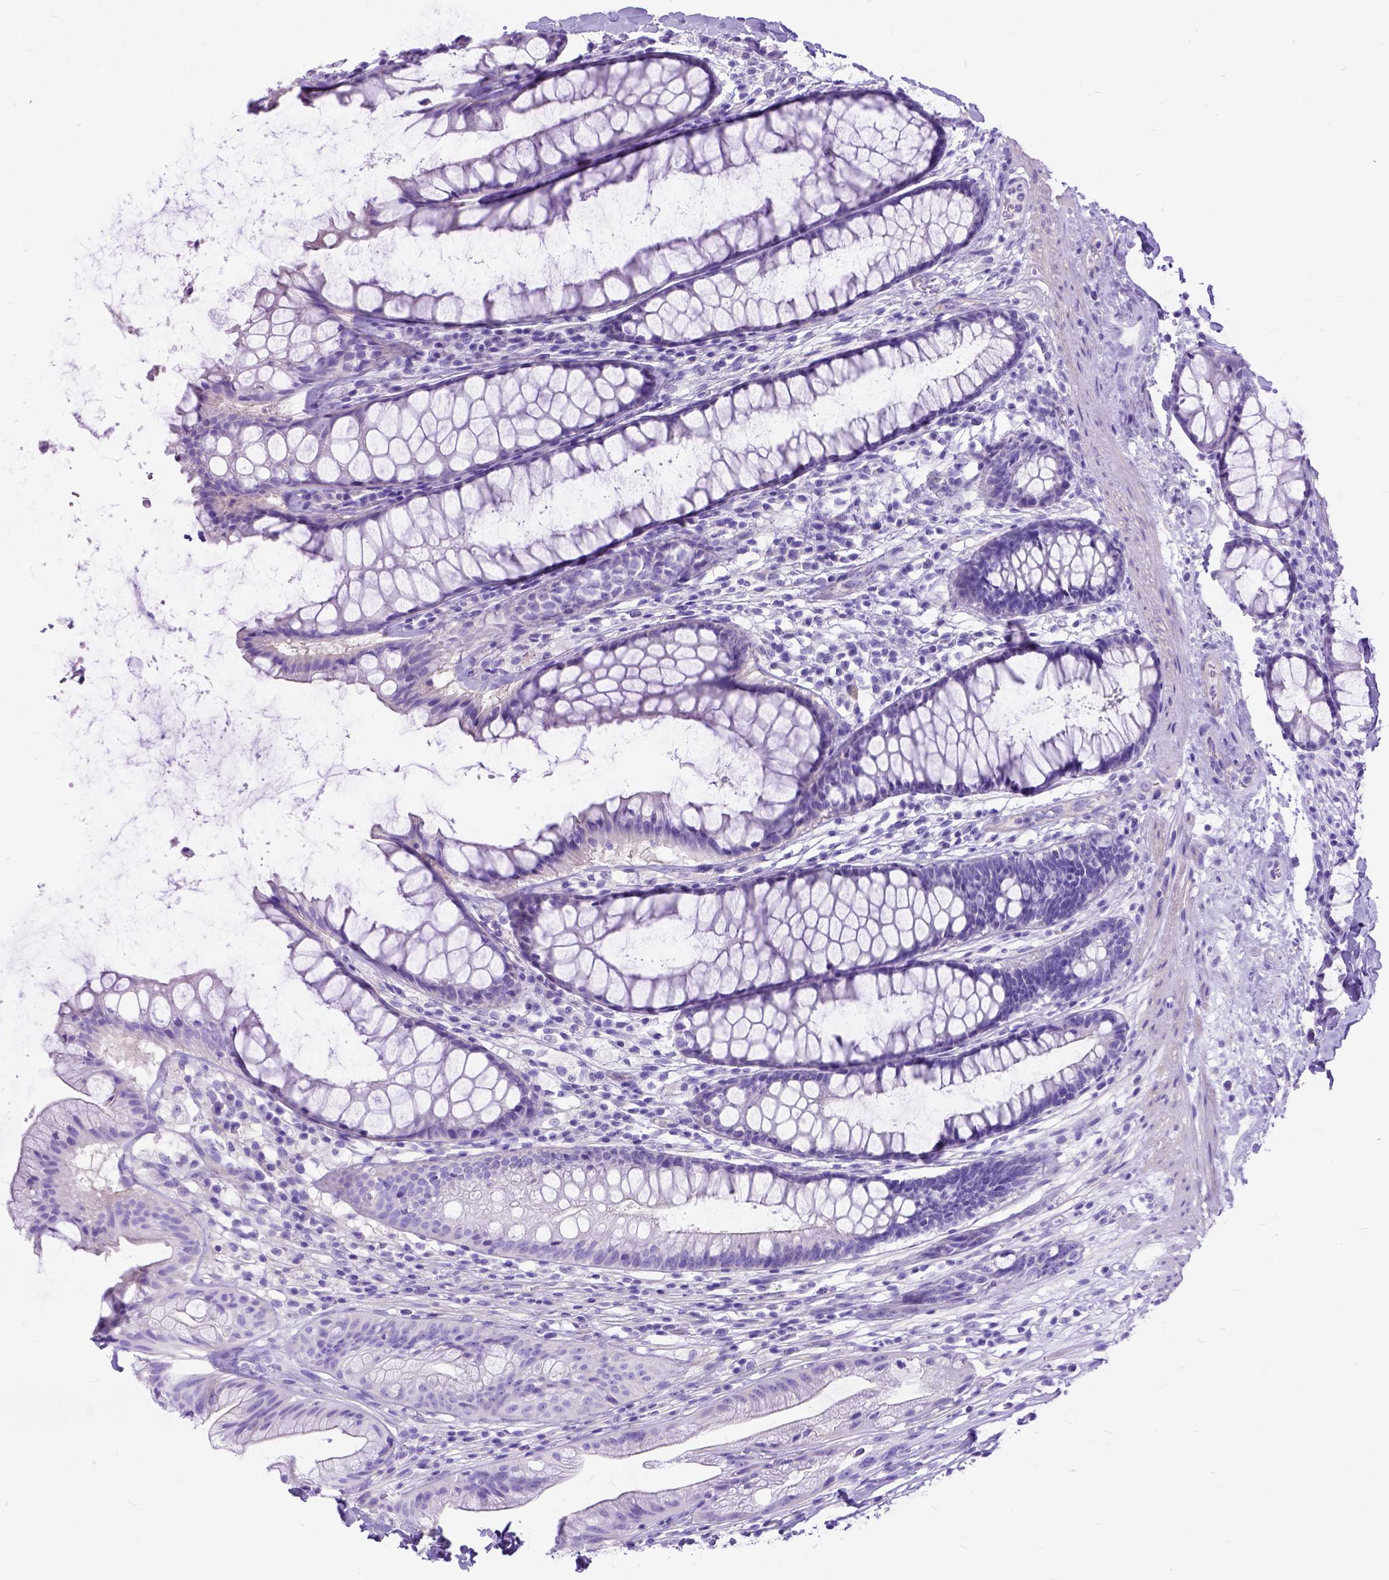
{"staining": {"intensity": "negative", "quantity": "none", "location": "none"}, "tissue": "rectum", "cell_type": "Glandular cells", "image_type": "normal", "snomed": [{"axis": "morphology", "description": "Normal tissue, NOS"}, {"axis": "topography", "description": "Rectum"}], "caption": "This is a image of immunohistochemistry staining of benign rectum, which shows no expression in glandular cells. (Stains: DAB IHC with hematoxylin counter stain, Microscopy: brightfield microscopy at high magnification).", "gene": "ARL9", "patient": {"sex": "male", "age": 72}}